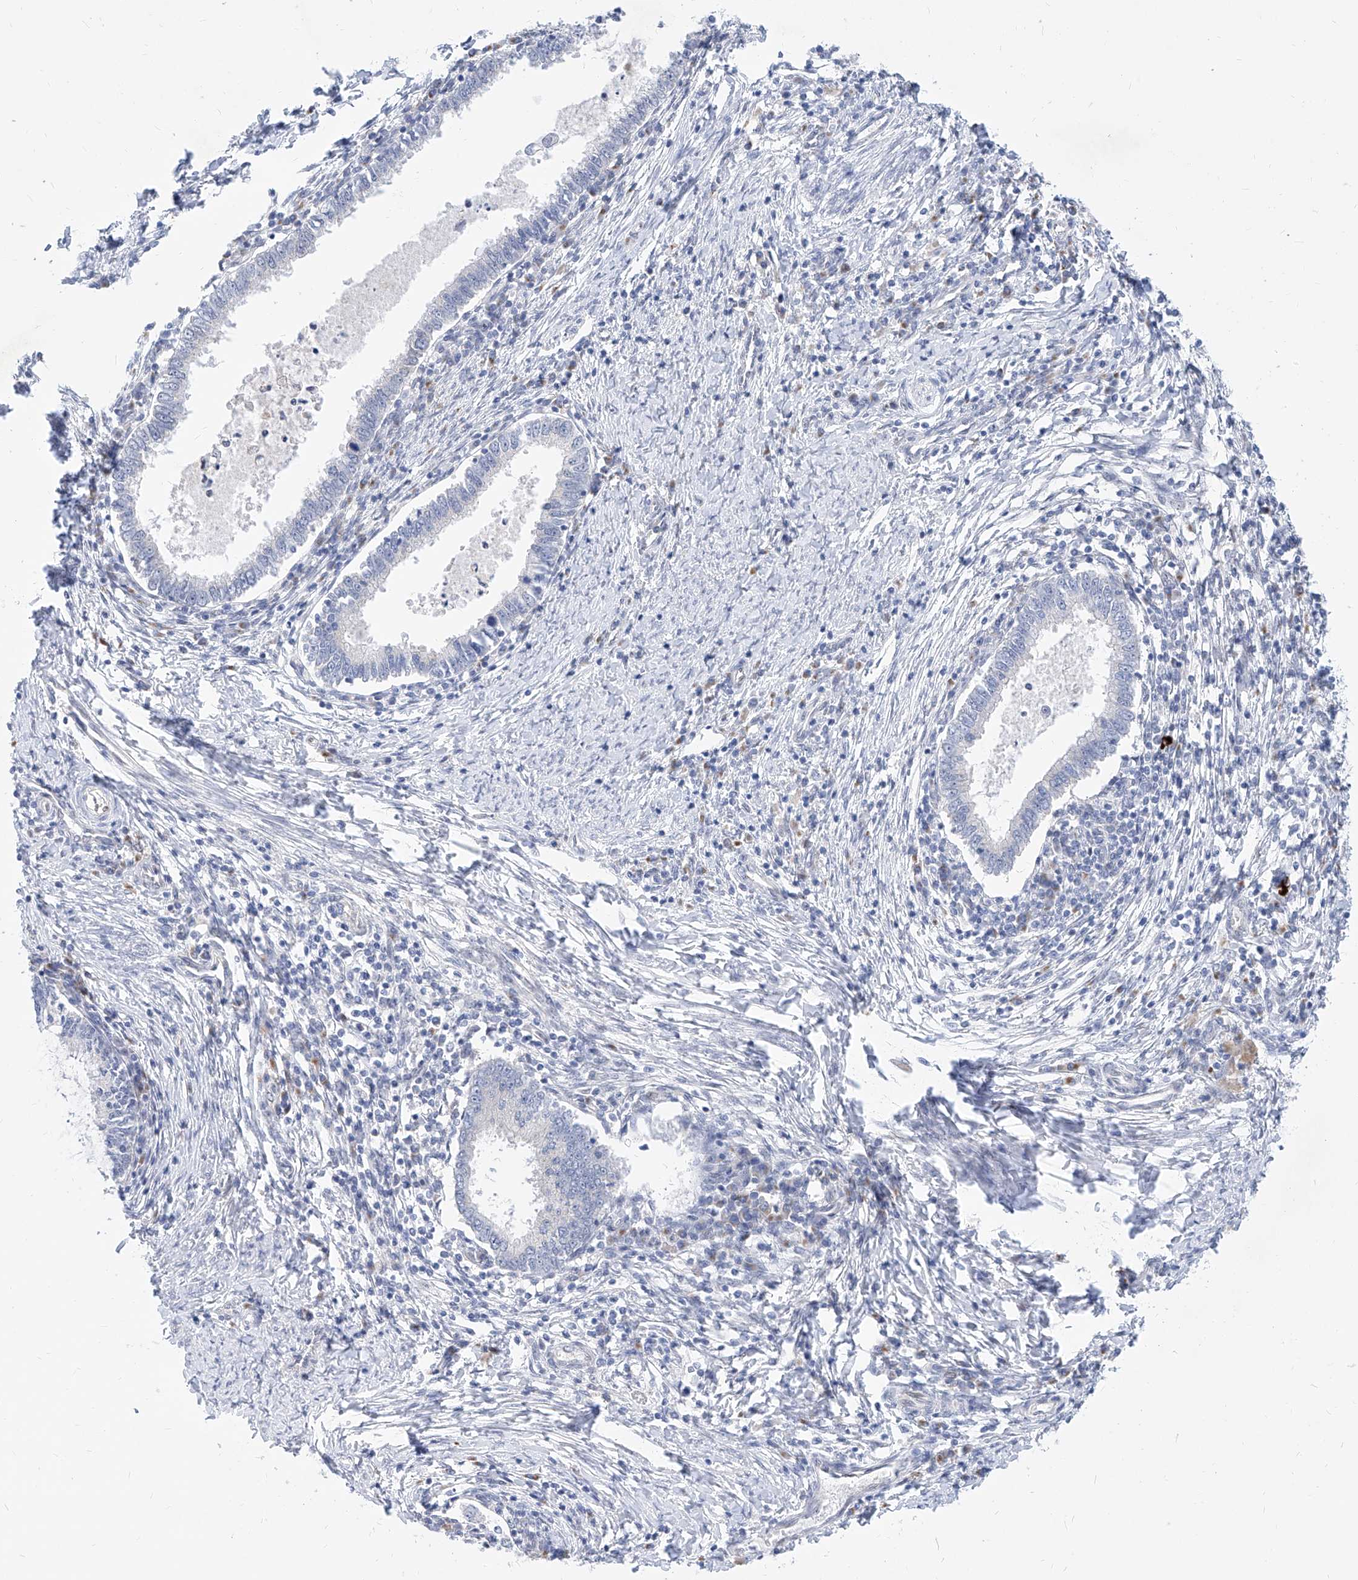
{"staining": {"intensity": "negative", "quantity": "none", "location": "none"}, "tissue": "cervical cancer", "cell_type": "Tumor cells", "image_type": "cancer", "snomed": [{"axis": "morphology", "description": "Adenocarcinoma, NOS"}, {"axis": "topography", "description": "Cervix"}], "caption": "This is an immunohistochemistry (IHC) image of cervical adenocarcinoma. There is no expression in tumor cells.", "gene": "MX2", "patient": {"sex": "female", "age": 36}}